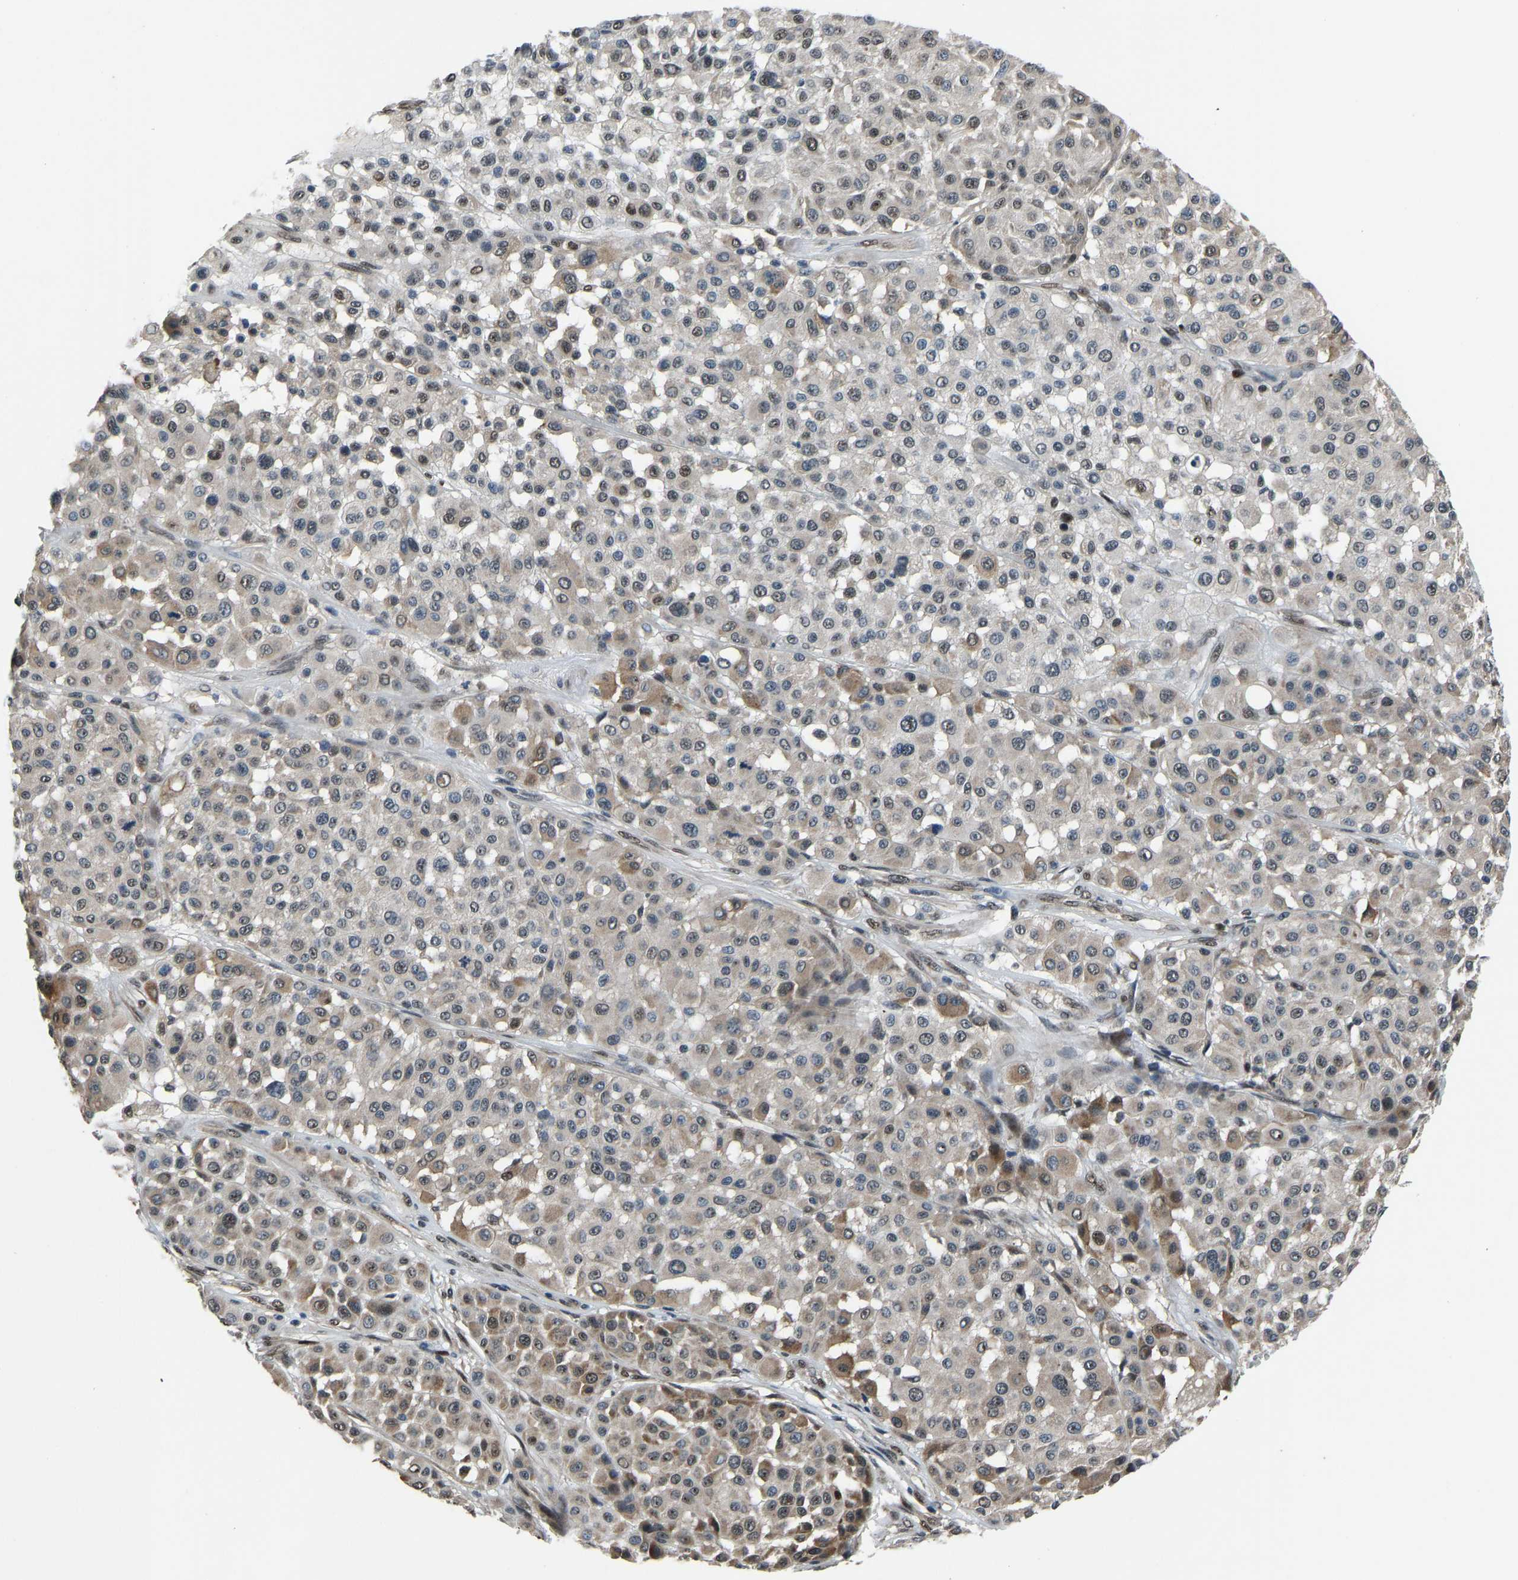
{"staining": {"intensity": "weak", "quantity": "25%-75%", "location": "cytoplasmic/membranous,nuclear"}, "tissue": "melanoma", "cell_type": "Tumor cells", "image_type": "cancer", "snomed": [{"axis": "morphology", "description": "Malignant melanoma, Metastatic site"}, {"axis": "topography", "description": "Soft tissue"}], "caption": "Melanoma tissue demonstrates weak cytoplasmic/membranous and nuclear positivity in about 25%-75% of tumor cells, visualized by immunohistochemistry.", "gene": "FOS", "patient": {"sex": "male", "age": 41}}